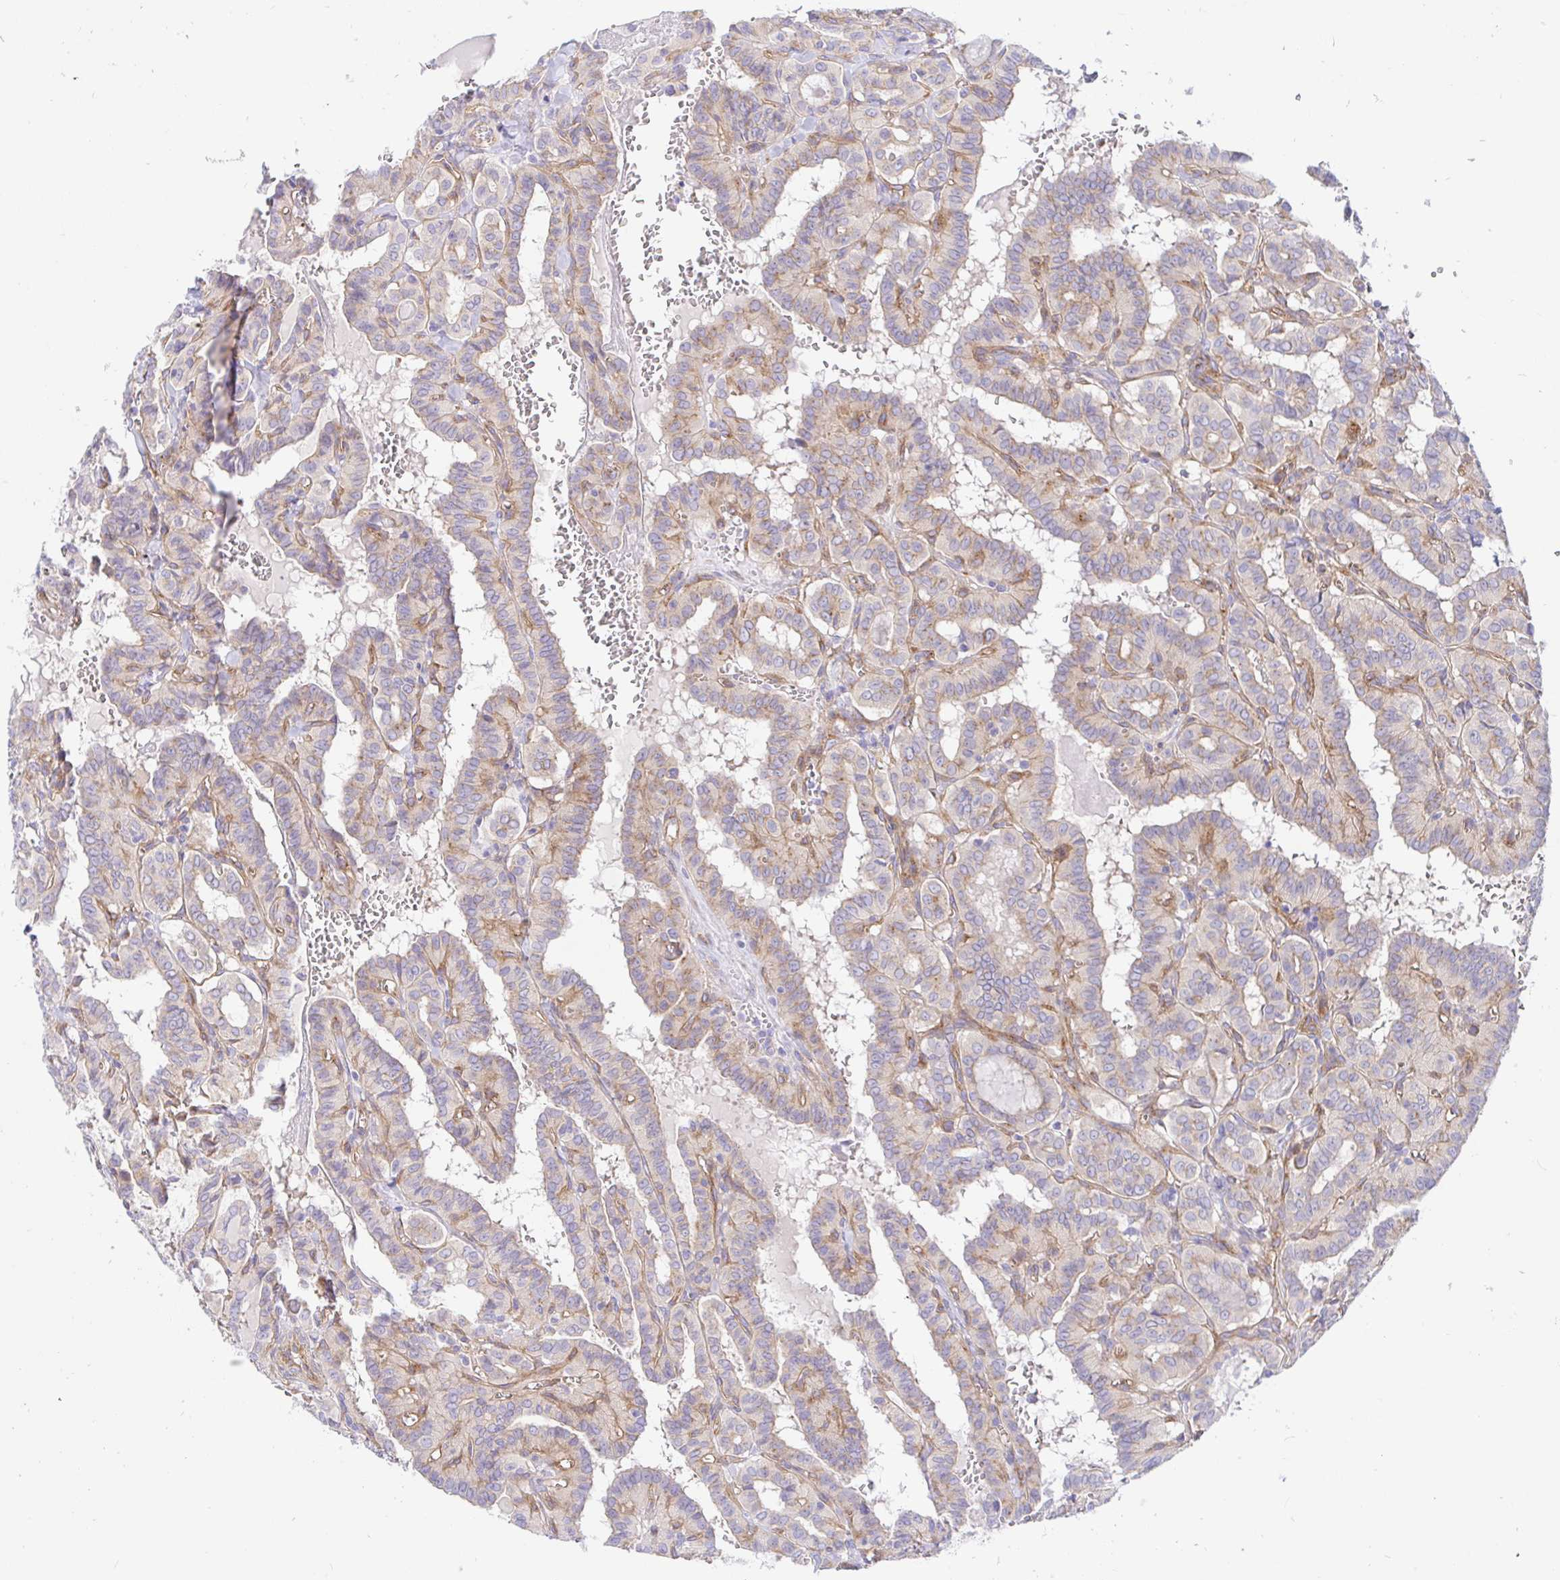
{"staining": {"intensity": "negative", "quantity": "none", "location": "none"}, "tissue": "thyroid cancer", "cell_type": "Tumor cells", "image_type": "cancer", "snomed": [{"axis": "morphology", "description": "Papillary adenocarcinoma, NOS"}, {"axis": "topography", "description": "Thyroid gland"}], "caption": "There is no significant expression in tumor cells of thyroid cancer (papillary adenocarcinoma). (DAB IHC, high magnification).", "gene": "ARL4D", "patient": {"sex": "female", "age": 21}}